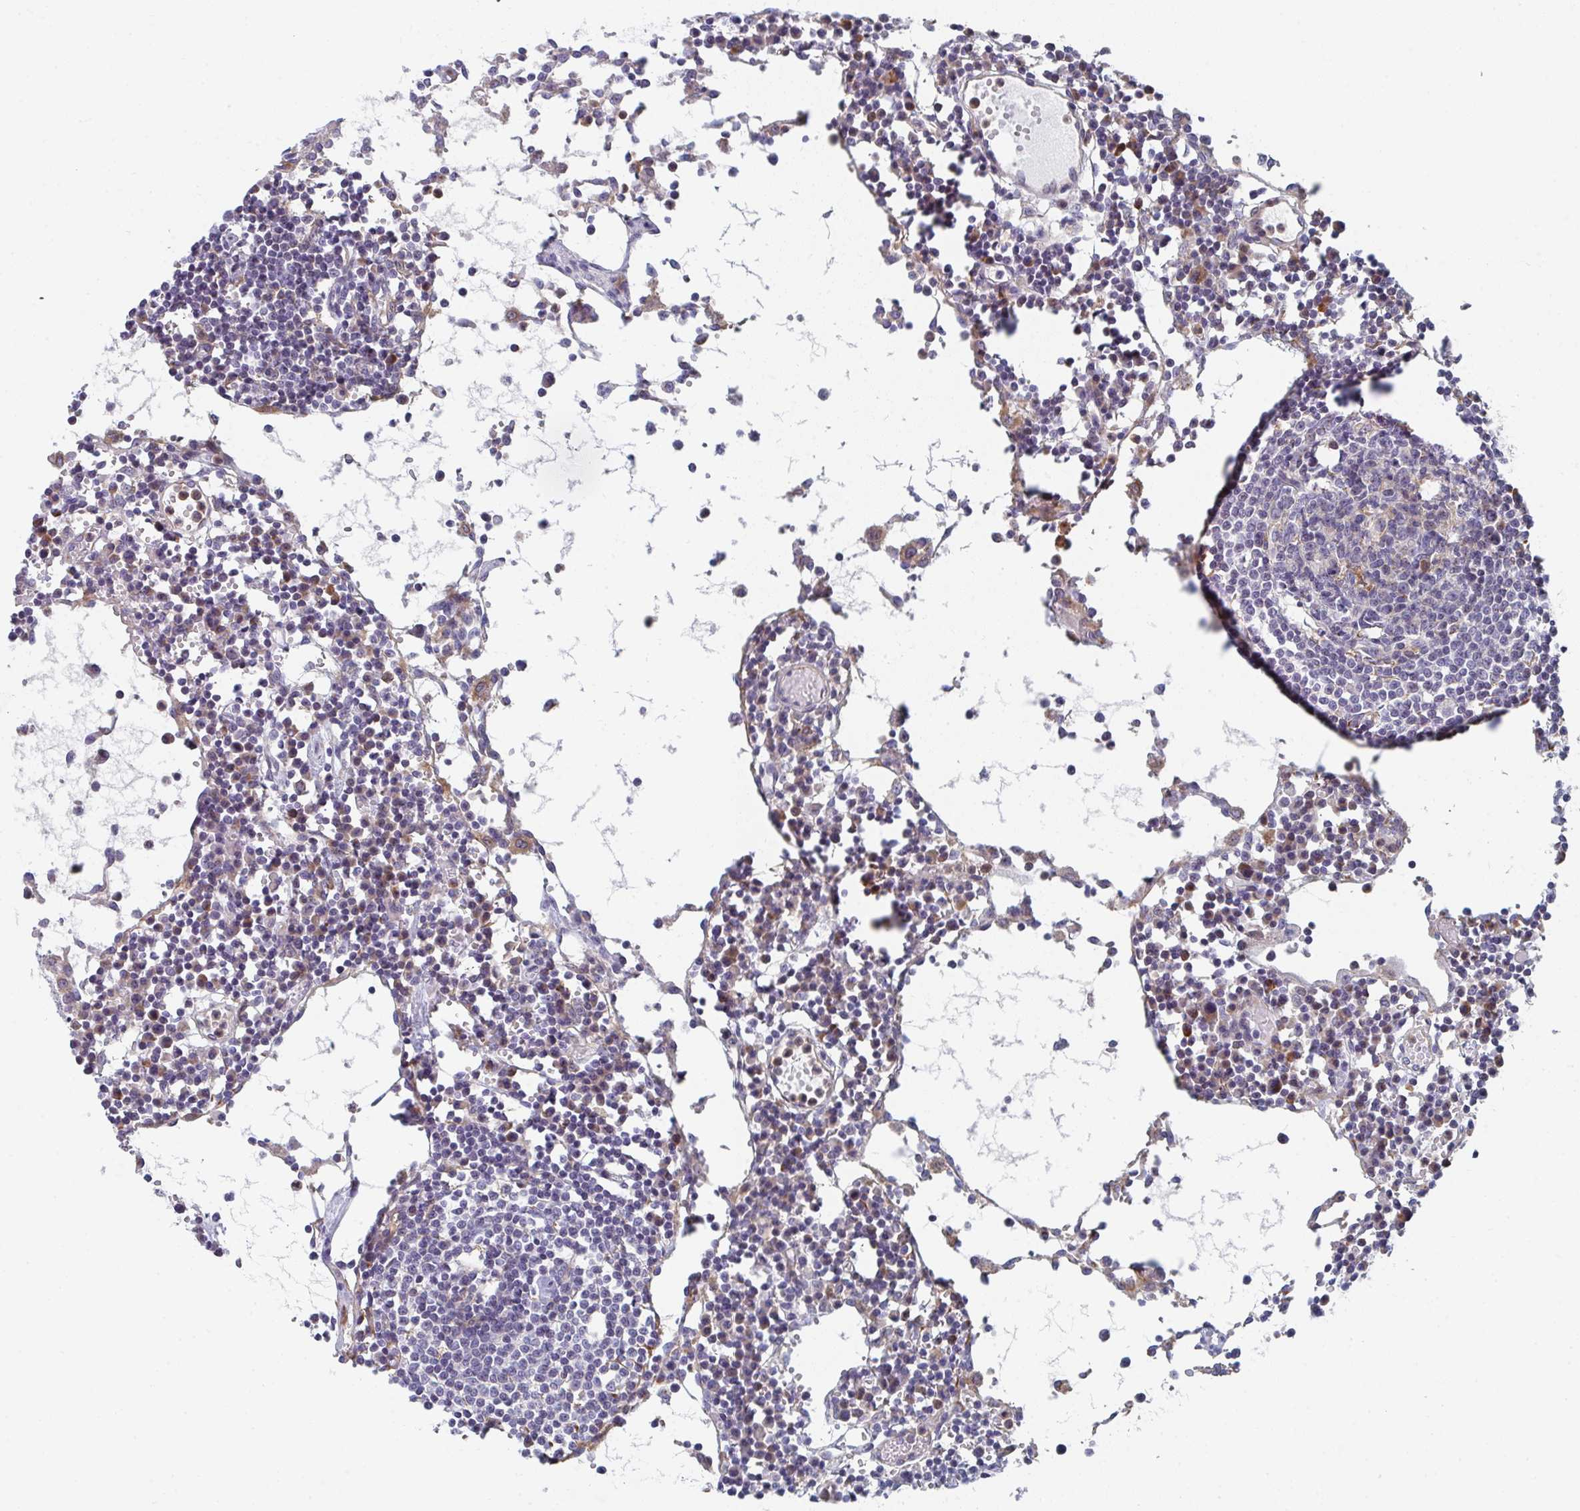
{"staining": {"intensity": "weak", "quantity": "25%-75%", "location": "cytoplasmic/membranous"}, "tissue": "lymph node", "cell_type": "Germinal center cells", "image_type": "normal", "snomed": [{"axis": "morphology", "description": "Normal tissue, NOS"}, {"axis": "topography", "description": "Lymph node"}], "caption": "Protein staining displays weak cytoplasmic/membranous staining in approximately 25%-75% of germinal center cells in unremarkable lymph node. Immunohistochemistry stains the protein in brown and the nuclei are stained blue.", "gene": "KLHL33", "patient": {"sex": "female", "age": 78}}